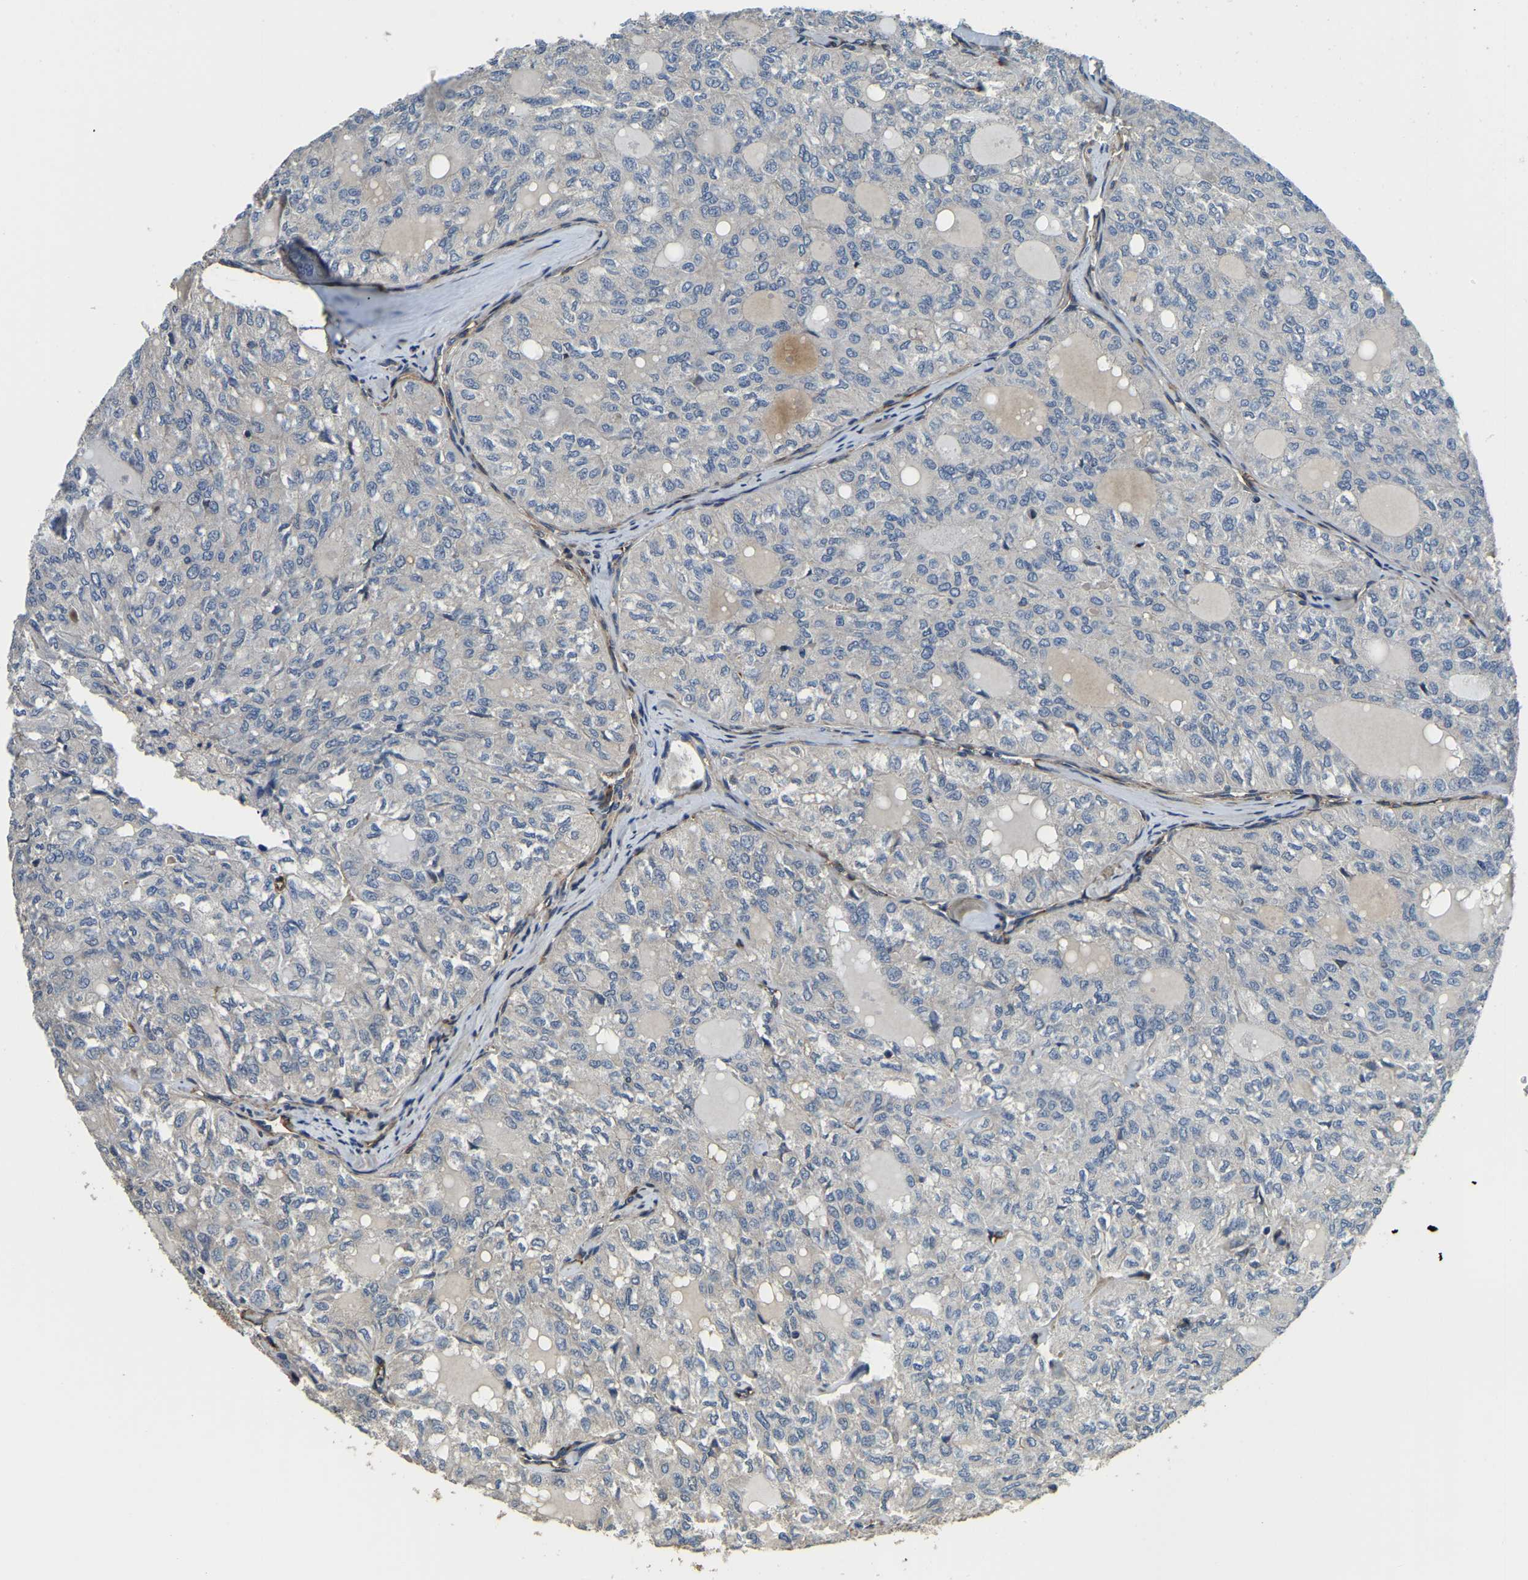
{"staining": {"intensity": "negative", "quantity": "none", "location": "none"}, "tissue": "thyroid cancer", "cell_type": "Tumor cells", "image_type": "cancer", "snomed": [{"axis": "morphology", "description": "Follicular adenoma carcinoma, NOS"}, {"axis": "topography", "description": "Thyroid gland"}], "caption": "High power microscopy micrograph of an IHC micrograph of thyroid cancer, revealing no significant expression in tumor cells.", "gene": "RNF39", "patient": {"sex": "male", "age": 75}}